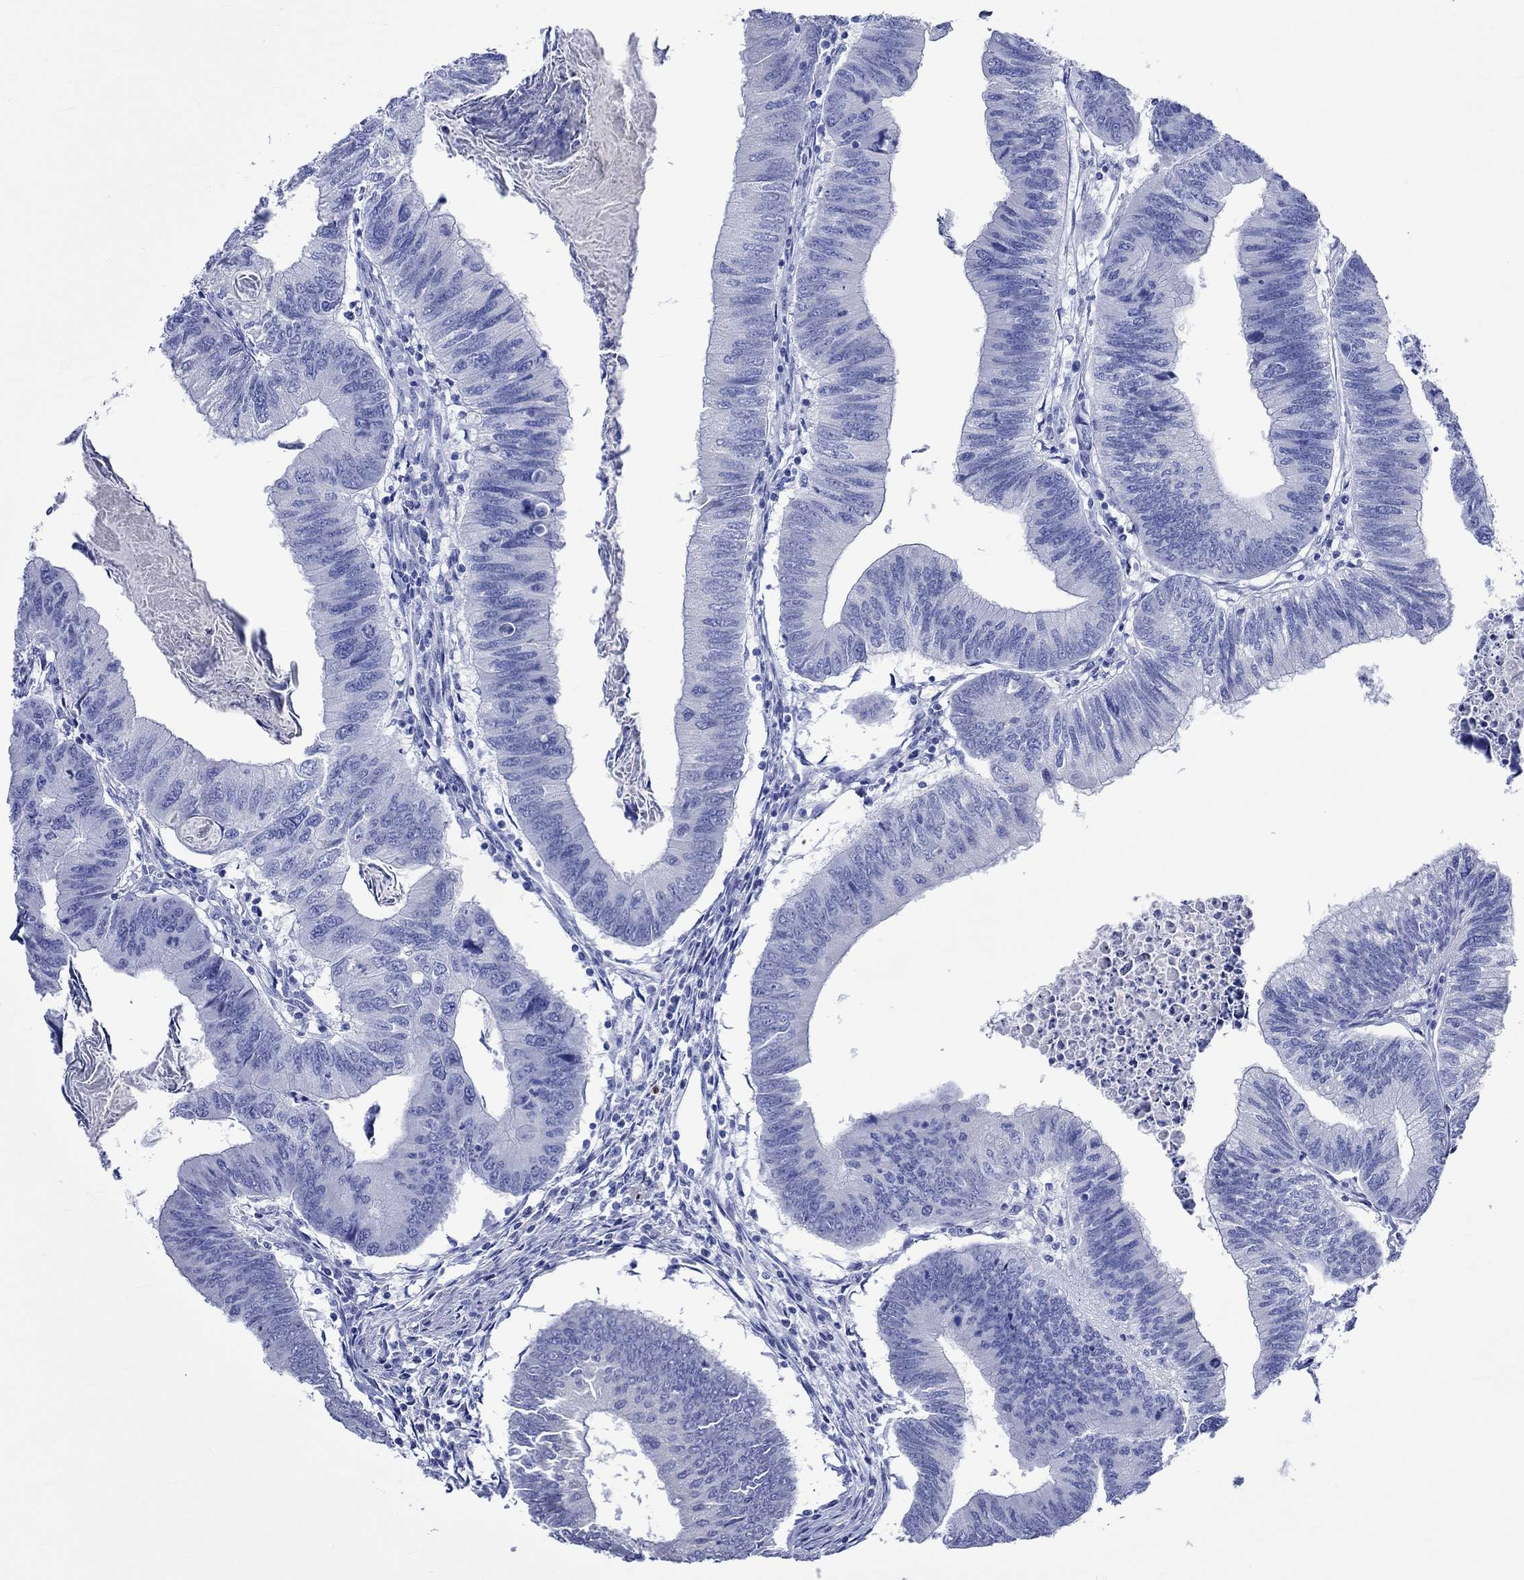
{"staining": {"intensity": "negative", "quantity": "none", "location": "none"}, "tissue": "colorectal cancer", "cell_type": "Tumor cells", "image_type": "cancer", "snomed": [{"axis": "morphology", "description": "Adenocarcinoma, NOS"}, {"axis": "topography", "description": "Colon"}], "caption": "Immunohistochemistry photomicrograph of colorectal cancer stained for a protein (brown), which reveals no expression in tumor cells. The staining is performed using DAB brown chromogen with nuclei counter-stained in using hematoxylin.", "gene": "CRYAB", "patient": {"sex": "male", "age": 53}}